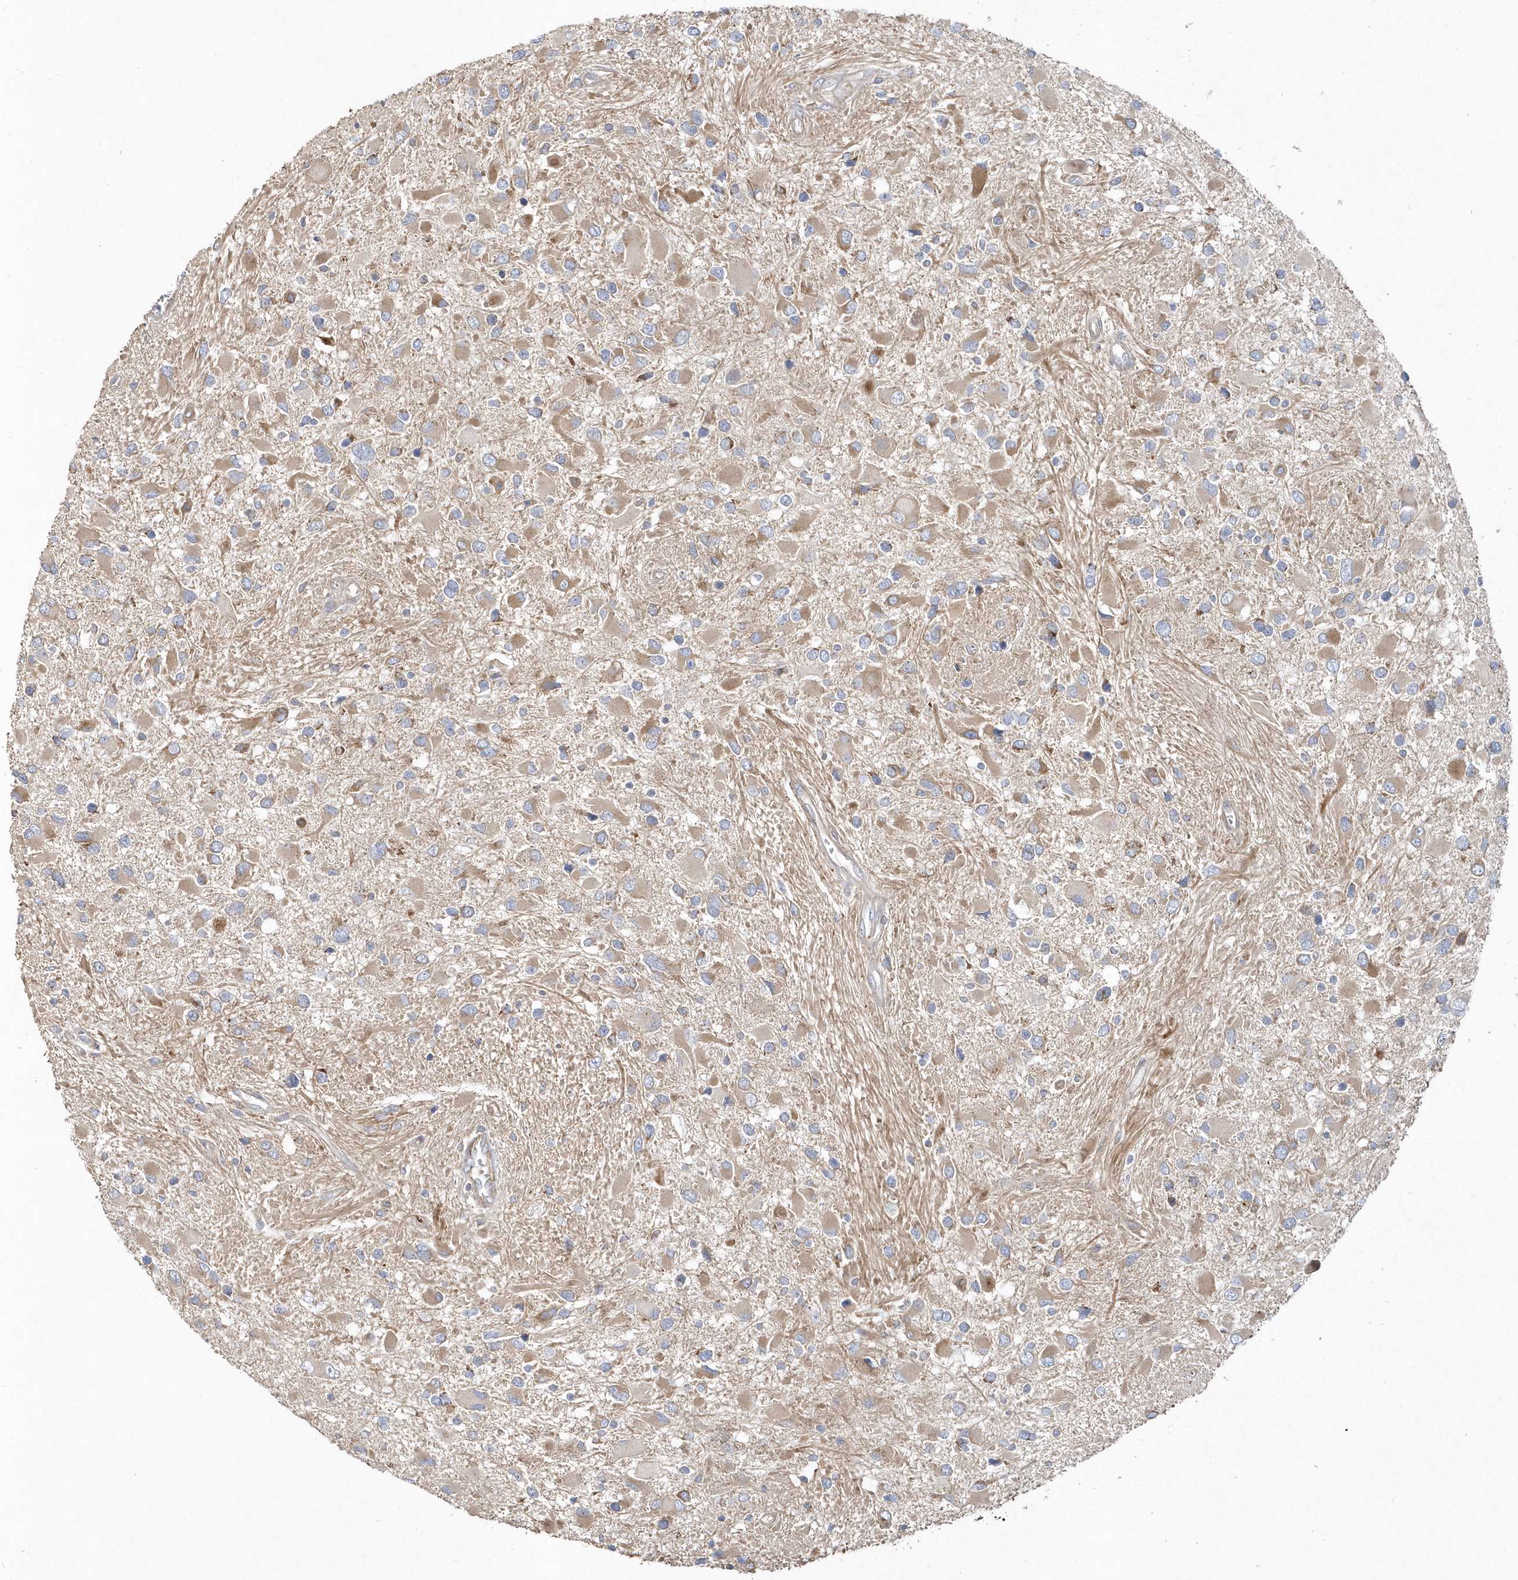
{"staining": {"intensity": "moderate", "quantity": "<25%", "location": "cytoplasmic/membranous"}, "tissue": "glioma", "cell_type": "Tumor cells", "image_type": "cancer", "snomed": [{"axis": "morphology", "description": "Glioma, malignant, High grade"}, {"axis": "topography", "description": "Brain"}], "caption": "The photomicrograph displays a brown stain indicating the presence of a protein in the cytoplasmic/membranous of tumor cells in glioma. Using DAB (brown) and hematoxylin (blue) stains, captured at high magnification using brightfield microscopy.", "gene": "LEXM", "patient": {"sex": "male", "age": 53}}